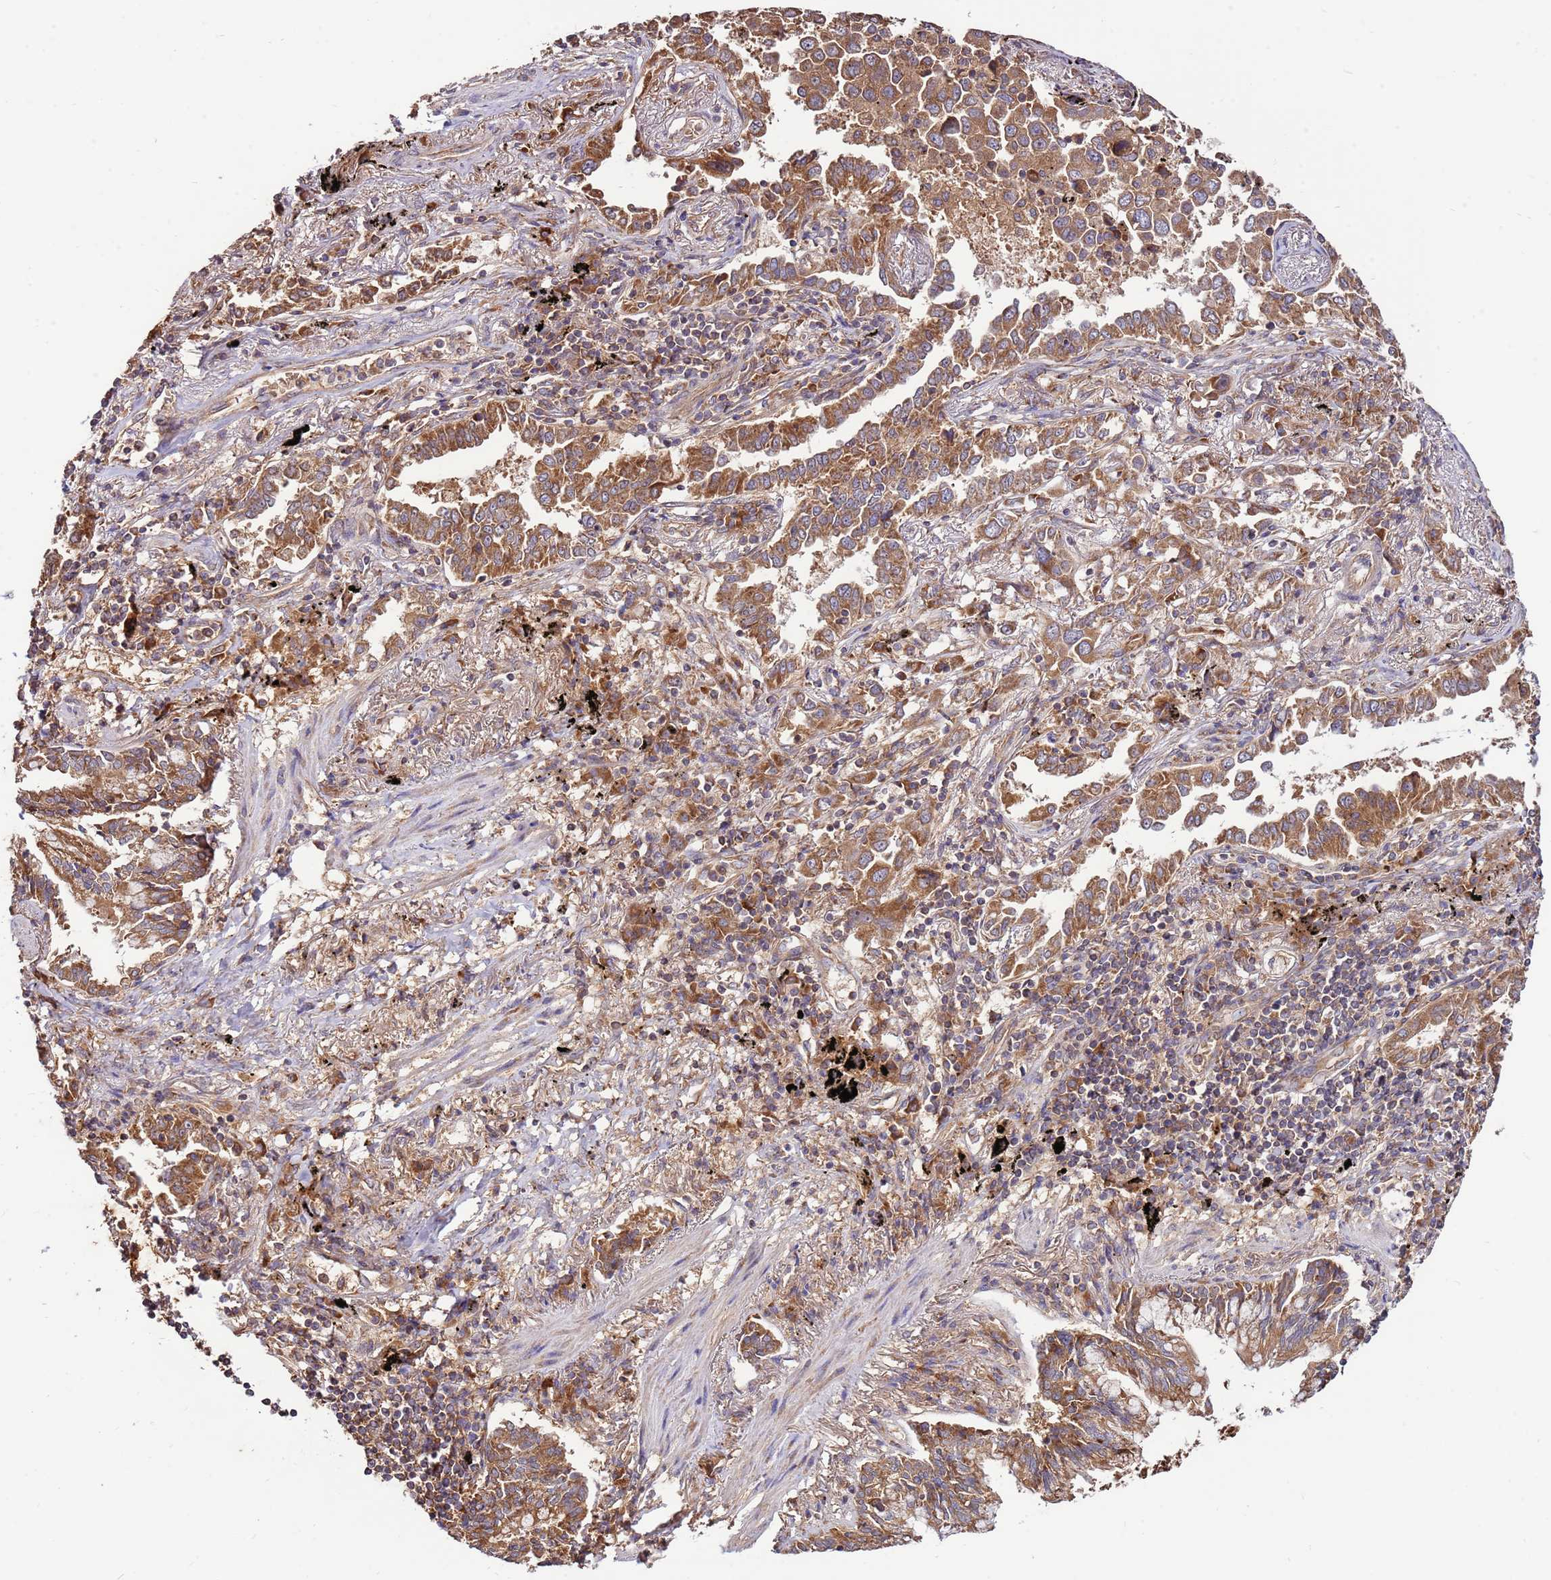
{"staining": {"intensity": "moderate", "quantity": ">75%", "location": "cytoplasmic/membranous"}, "tissue": "lung cancer", "cell_type": "Tumor cells", "image_type": "cancer", "snomed": [{"axis": "morphology", "description": "Adenocarcinoma, NOS"}, {"axis": "topography", "description": "Lung"}], "caption": "This image reveals lung cancer stained with immunohistochemistry (IHC) to label a protein in brown. The cytoplasmic/membranous of tumor cells show moderate positivity for the protein. Nuclei are counter-stained blue.", "gene": "SLC44A5", "patient": {"sex": "male", "age": 67}}